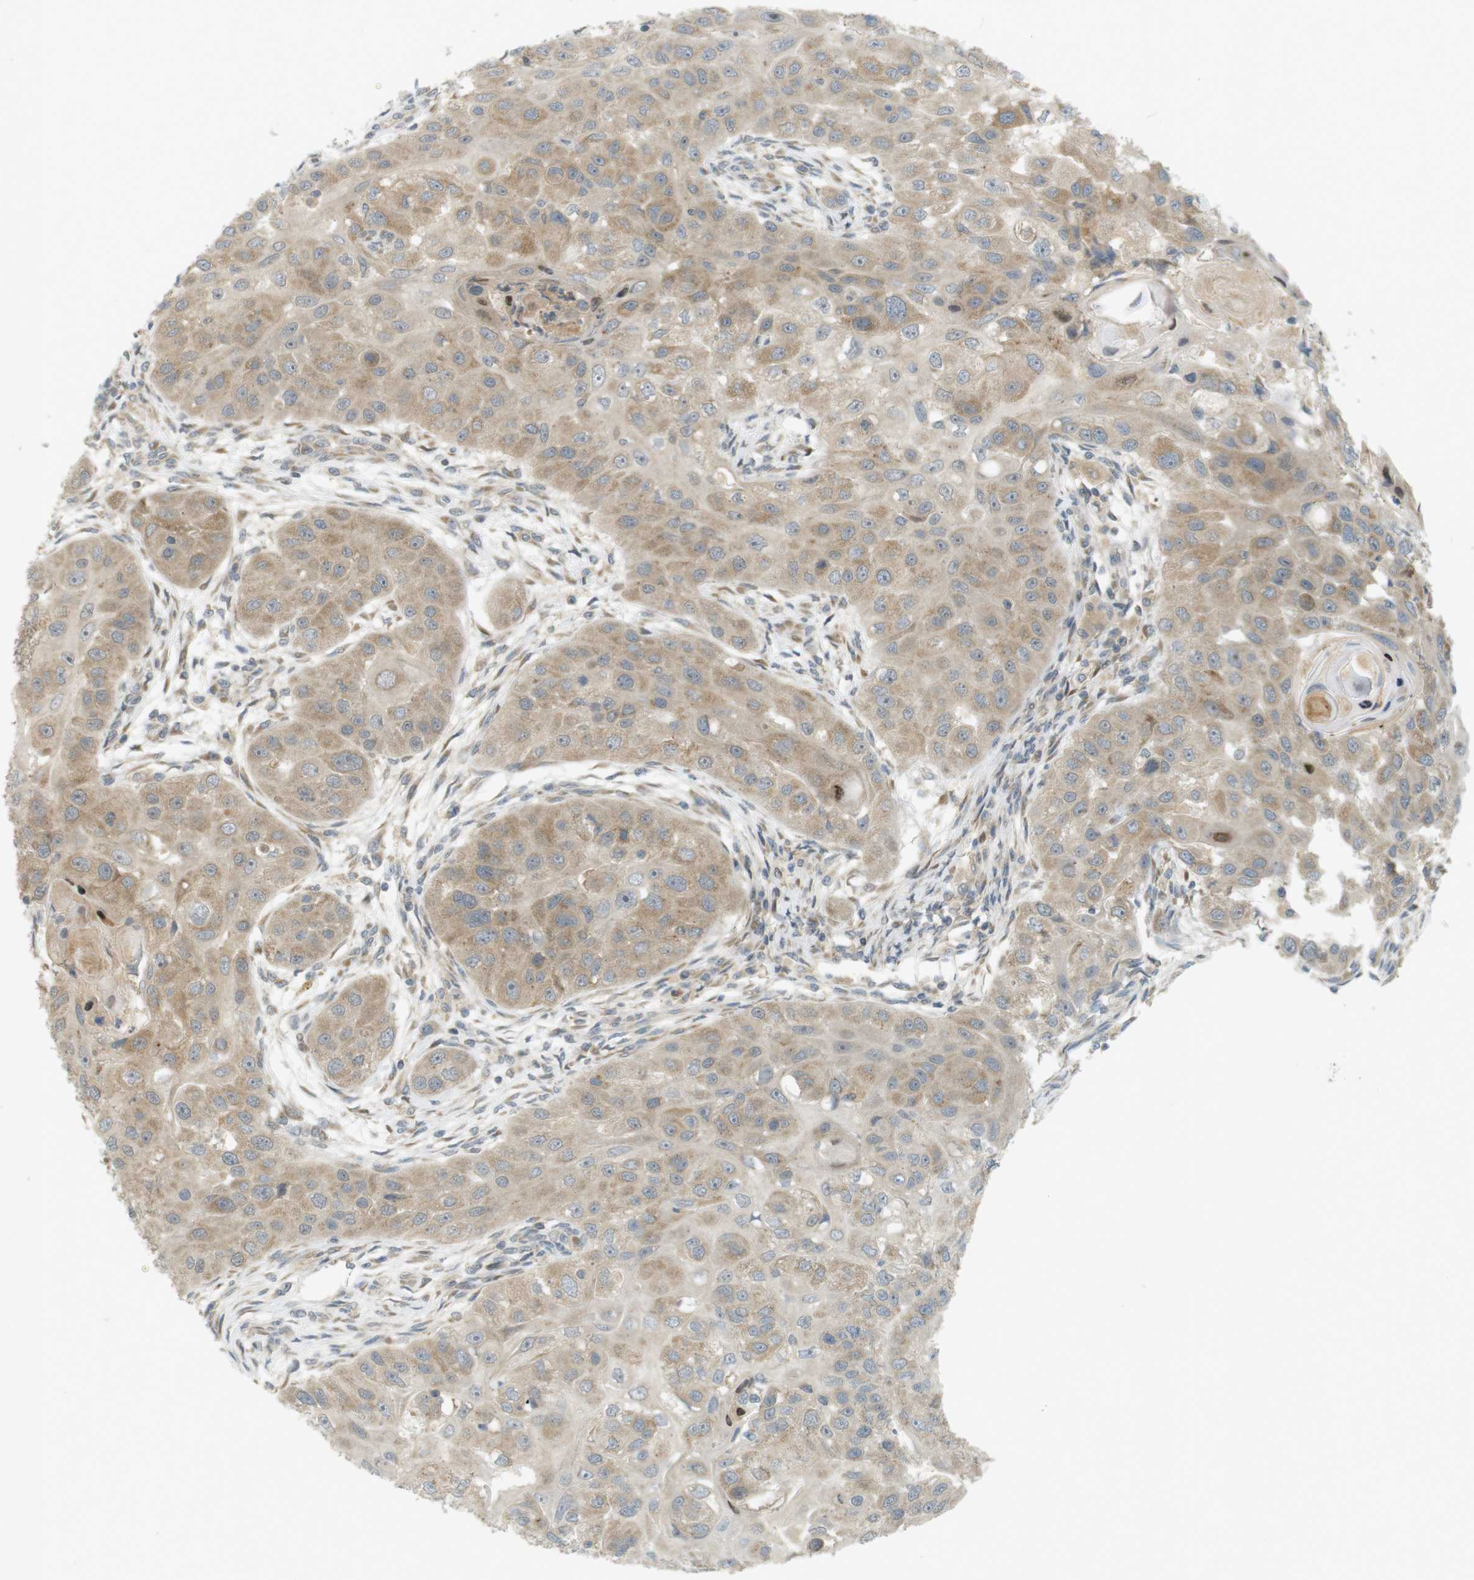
{"staining": {"intensity": "weak", "quantity": ">75%", "location": "cytoplasmic/membranous"}, "tissue": "head and neck cancer", "cell_type": "Tumor cells", "image_type": "cancer", "snomed": [{"axis": "morphology", "description": "Normal tissue, NOS"}, {"axis": "morphology", "description": "Squamous cell carcinoma, NOS"}, {"axis": "topography", "description": "Skeletal muscle"}, {"axis": "topography", "description": "Head-Neck"}], "caption": "Human squamous cell carcinoma (head and neck) stained with a brown dye demonstrates weak cytoplasmic/membranous positive staining in about >75% of tumor cells.", "gene": "CLRN3", "patient": {"sex": "male", "age": 51}}